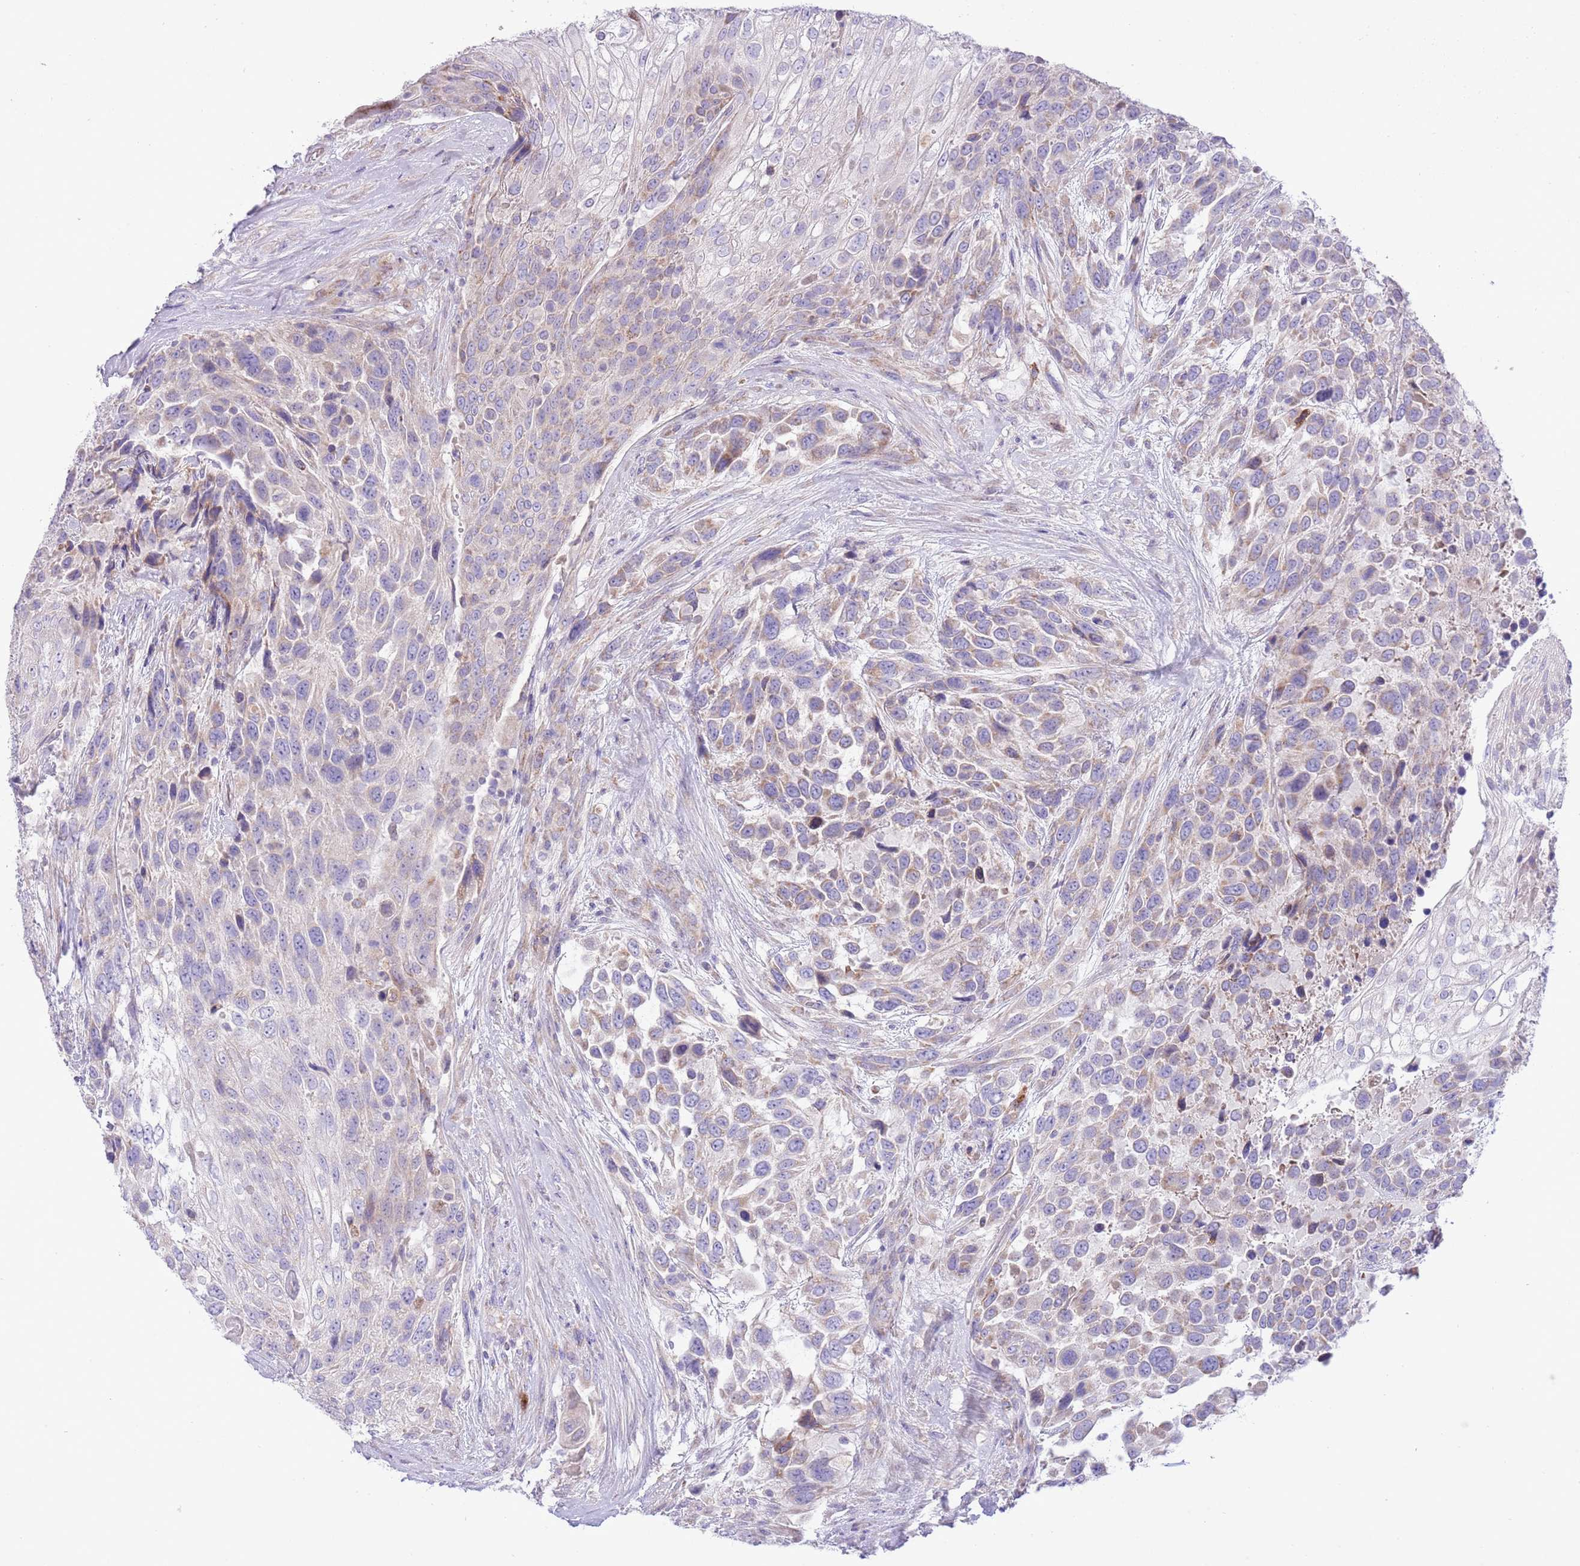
{"staining": {"intensity": "weak", "quantity": "25%-75%", "location": "cytoplasmic/membranous"}, "tissue": "urothelial cancer", "cell_type": "Tumor cells", "image_type": "cancer", "snomed": [{"axis": "morphology", "description": "Urothelial carcinoma, High grade"}, {"axis": "topography", "description": "Urinary bladder"}], "caption": "High-power microscopy captured an immunohistochemistry (IHC) image of urothelial carcinoma (high-grade), revealing weak cytoplasmic/membranous expression in about 25%-75% of tumor cells.", "gene": "OAZ2", "patient": {"sex": "female", "age": 70}}